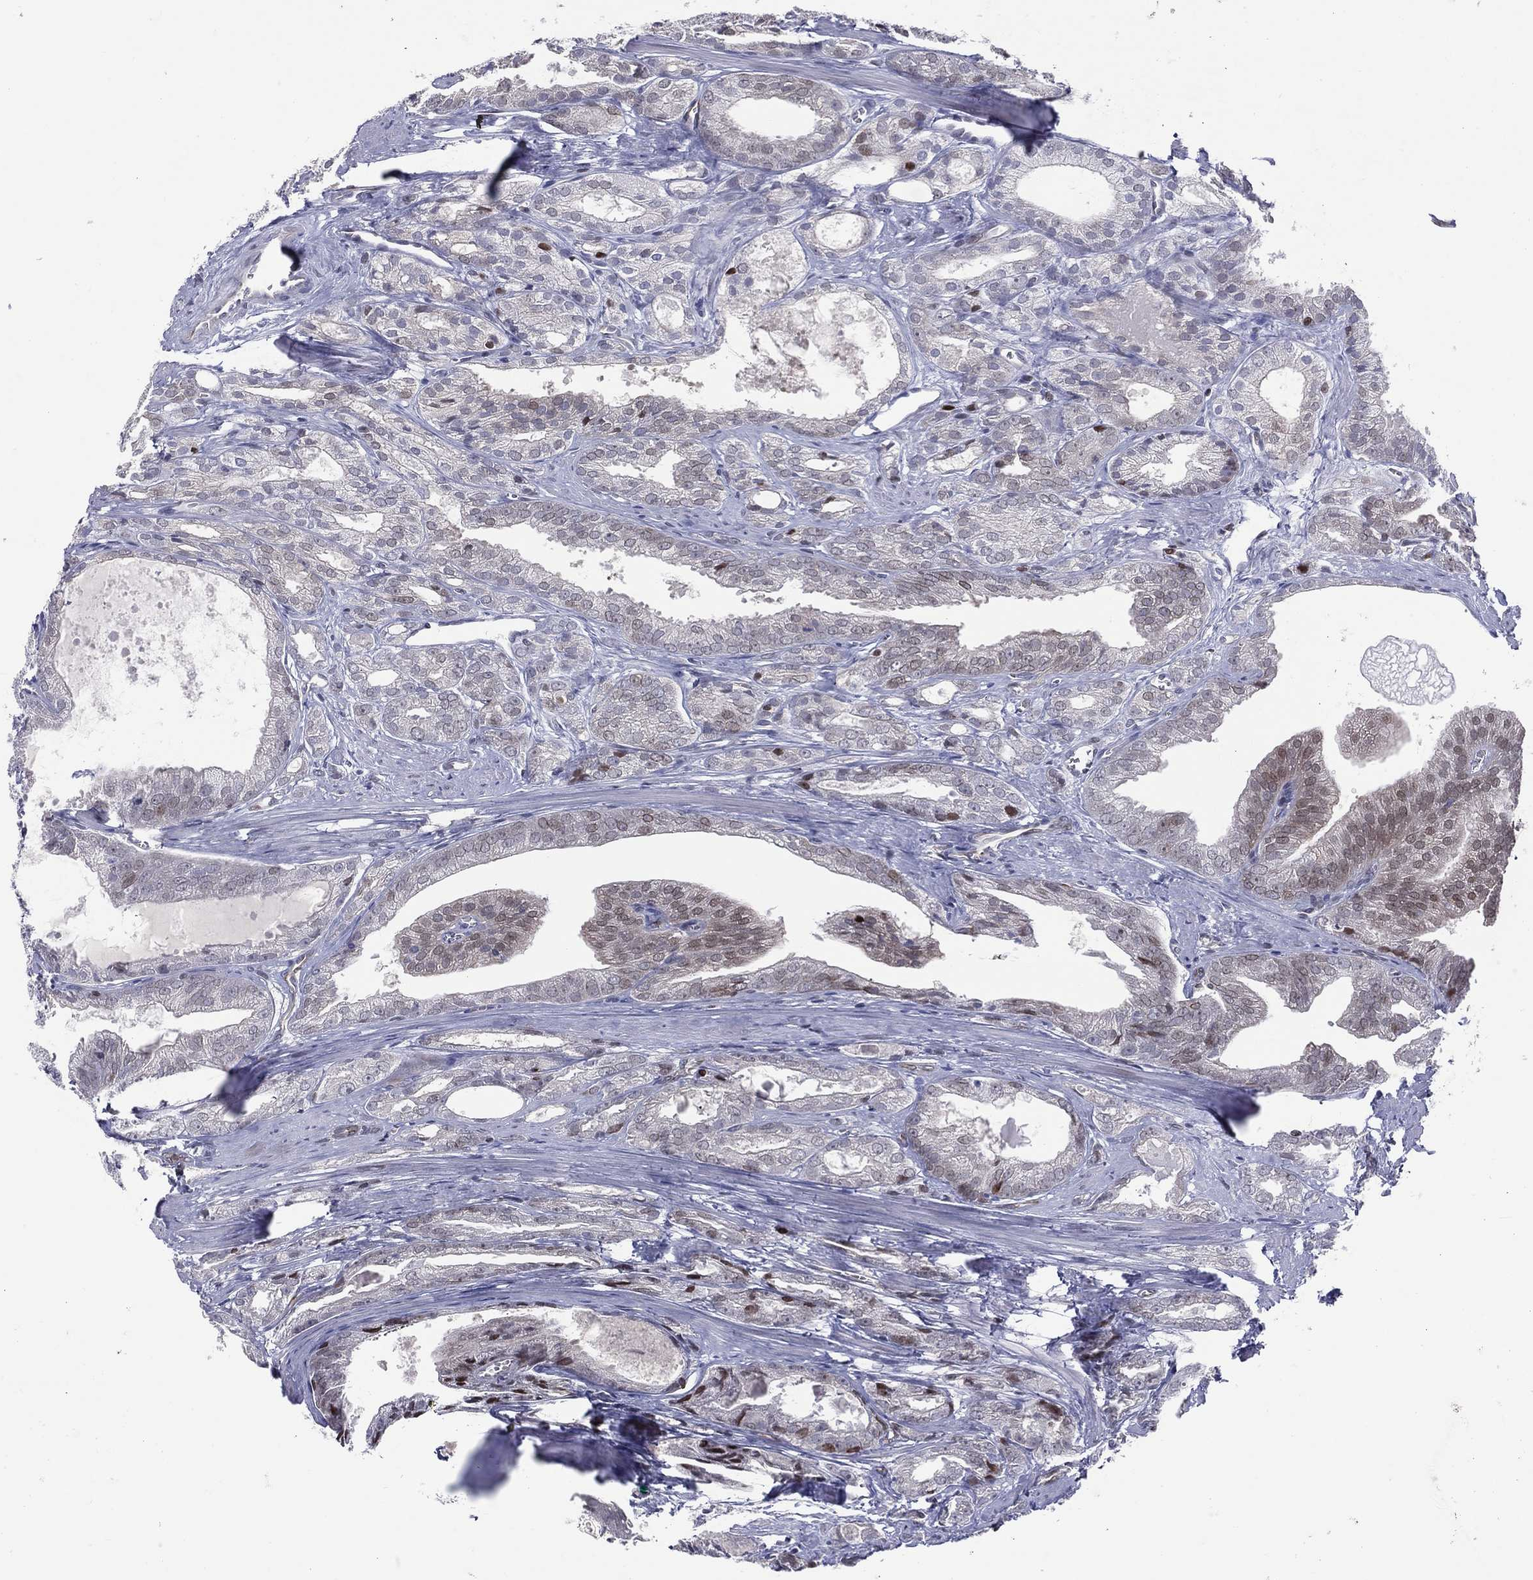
{"staining": {"intensity": "moderate", "quantity": "<25%", "location": "nuclear"}, "tissue": "prostate cancer", "cell_type": "Tumor cells", "image_type": "cancer", "snomed": [{"axis": "morphology", "description": "Adenocarcinoma, NOS"}, {"axis": "morphology", "description": "Adenocarcinoma, High grade"}, {"axis": "topography", "description": "Prostate"}], "caption": "This image demonstrates immunohistochemistry (IHC) staining of human prostate cancer (adenocarcinoma), with low moderate nuclear expression in approximately <25% of tumor cells.", "gene": "DBF4B", "patient": {"sex": "male", "age": 70}}